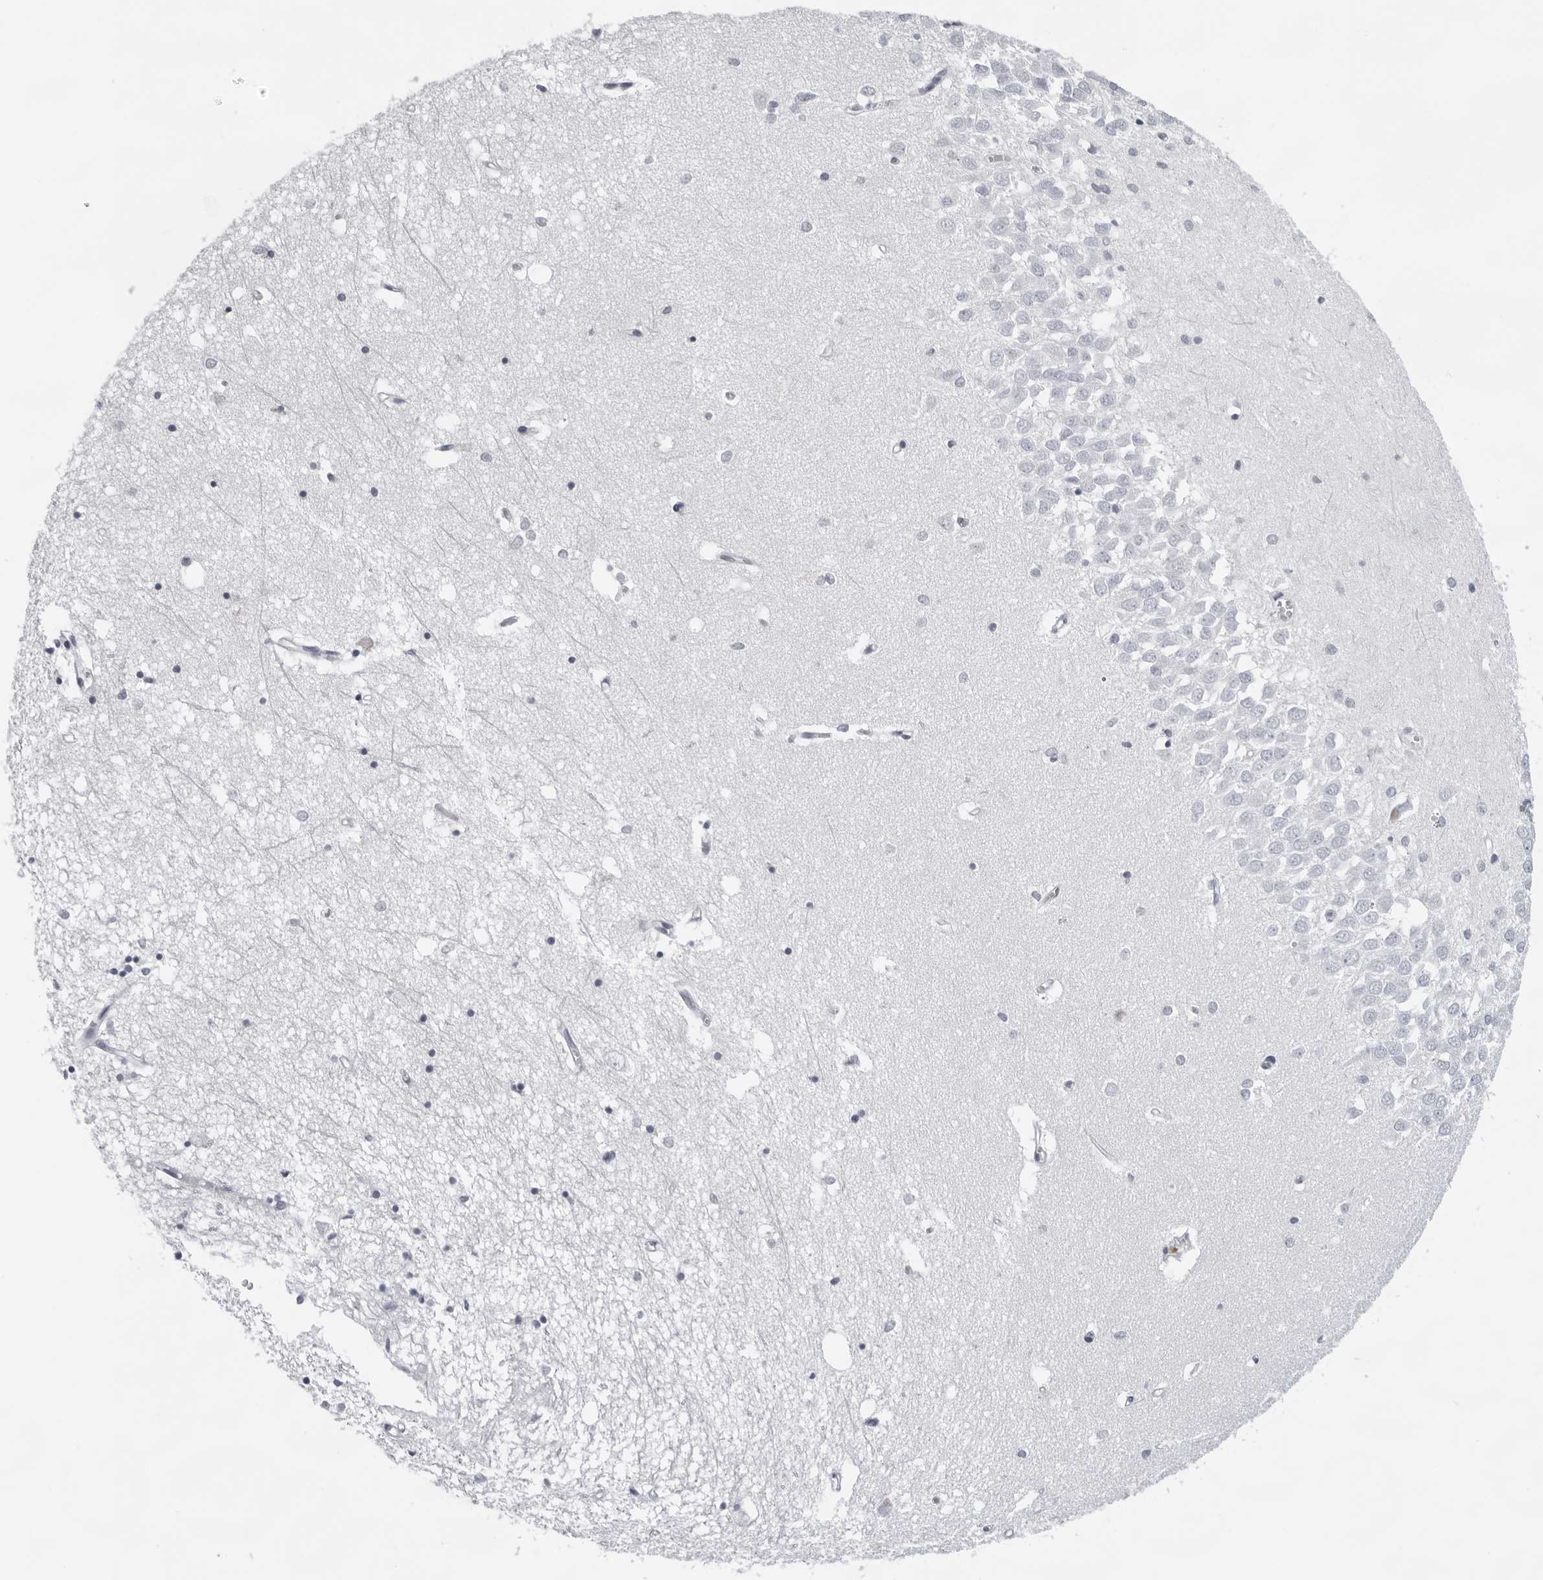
{"staining": {"intensity": "negative", "quantity": "none", "location": "none"}, "tissue": "hippocampus", "cell_type": "Glial cells", "image_type": "normal", "snomed": [{"axis": "morphology", "description": "Normal tissue, NOS"}, {"axis": "topography", "description": "Hippocampus"}], "caption": "High power microscopy histopathology image of an IHC photomicrograph of unremarkable hippocampus, revealing no significant staining in glial cells. (Brightfield microscopy of DAB (3,3'-diaminobenzidine) immunohistochemistry at high magnification).", "gene": "CCDC28B", "patient": {"sex": "male", "age": 70}}